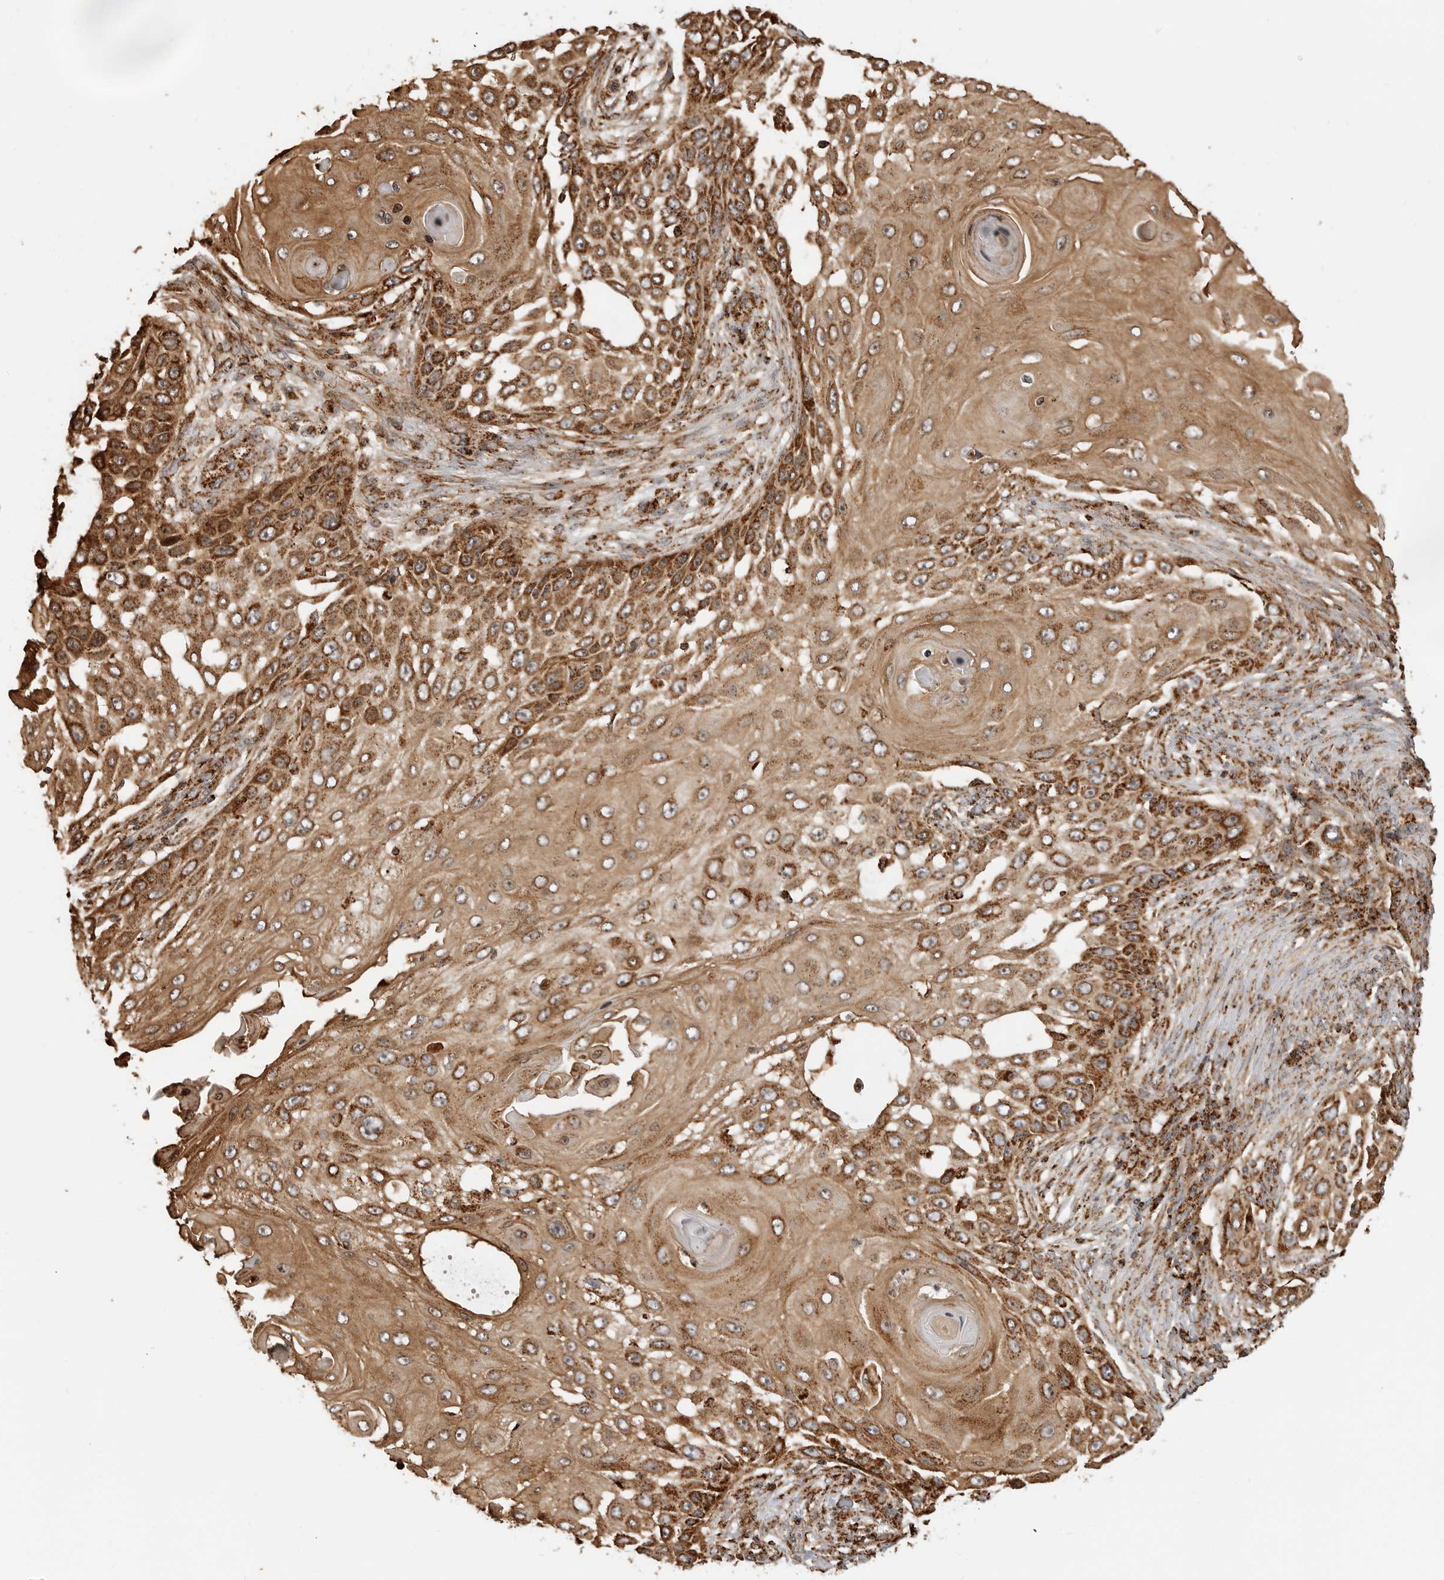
{"staining": {"intensity": "strong", "quantity": ">75%", "location": "cytoplasmic/membranous"}, "tissue": "skin cancer", "cell_type": "Tumor cells", "image_type": "cancer", "snomed": [{"axis": "morphology", "description": "Squamous cell carcinoma, NOS"}, {"axis": "topography", "description": "Skin"}], "caption": "Protein expression analysis of skin cancer displays strong cytoplasmic/membranous positivity in about >75% of tumor cells.", "gene": "BMP2K", "patient": {"sex": "female", "age": 44}}